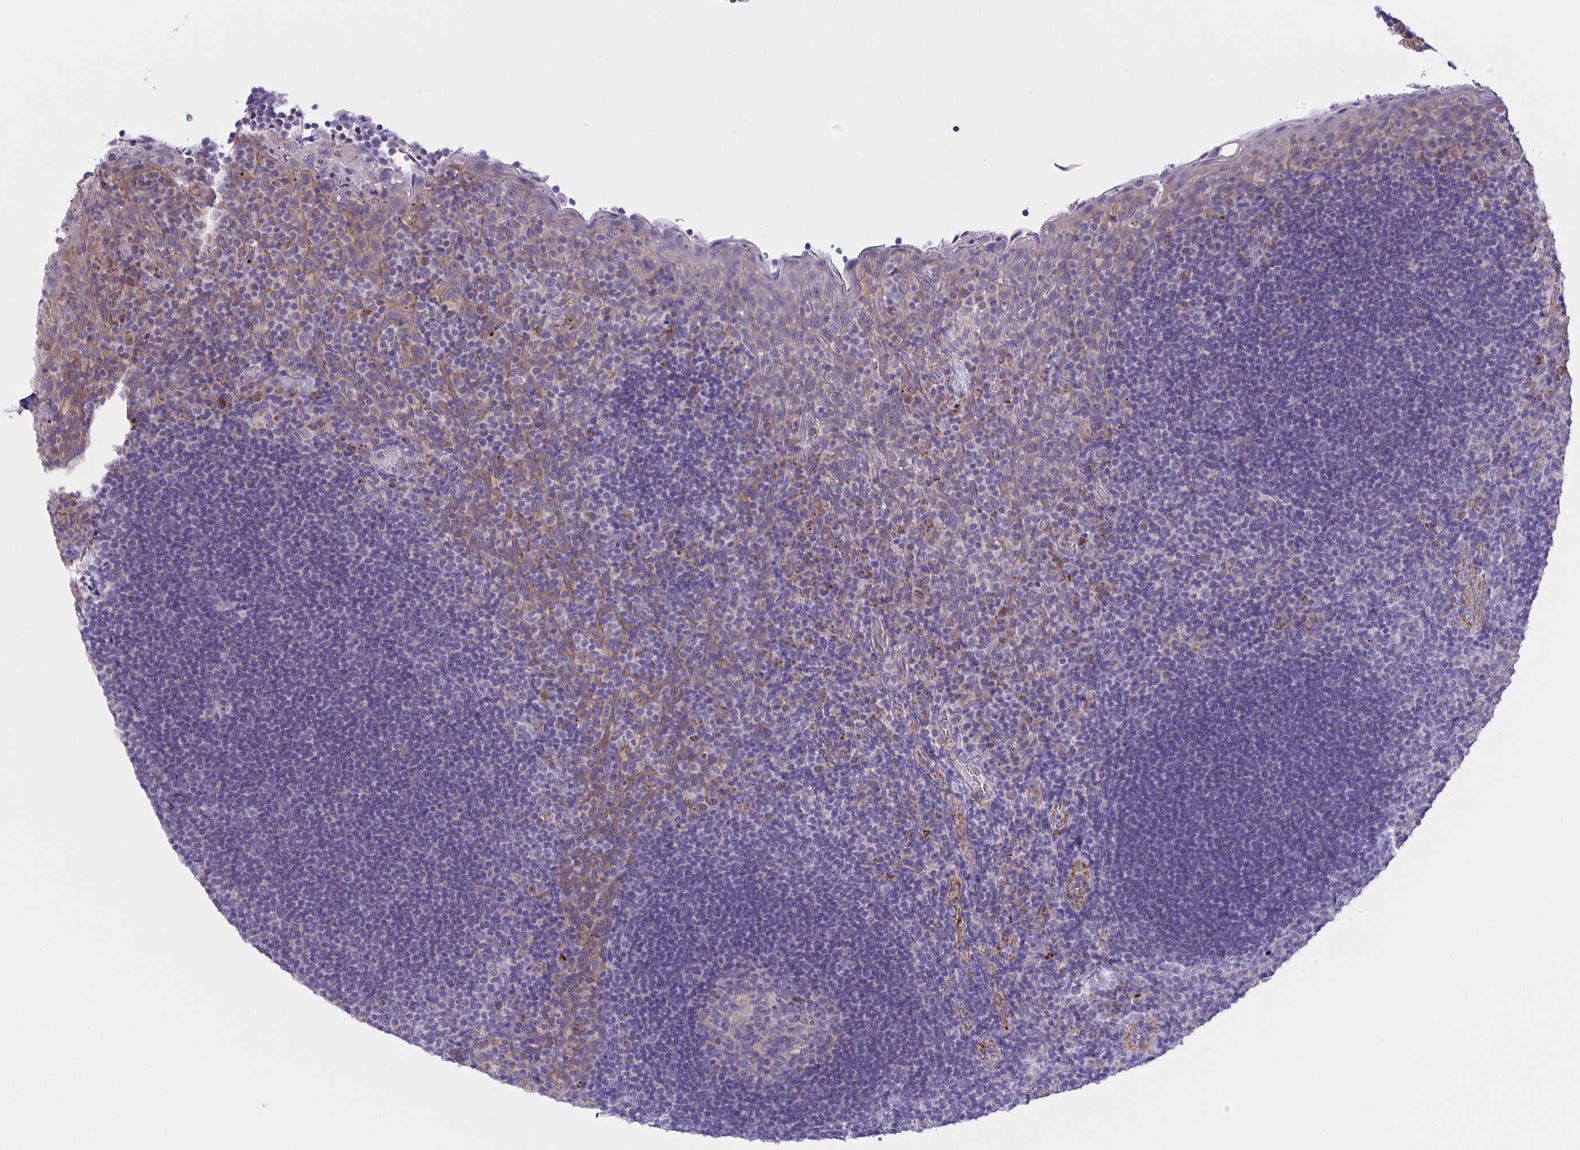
{"staining": {"intensity": "negative", "quantity": "none", "location": "none"}, "tissue": "tonsil", "cell_type": "Germinal center cells", "image_type": "normal", "snomed": [{"axis": "morphology", "description": "Normal tissue, NOS"}, {"axis": "topography", "description": "Tonsil"}], "caption": "Immunohistochemical staining of benign tonsil shows no significant positivity in germinal center cells. (DAB (3,3'-diaminobenzidine) immunohistochemistry (IHC) with hematoxylin counter stain).", "gene": "JMJD4", "patient": {"sex": "male", "age": 17}}